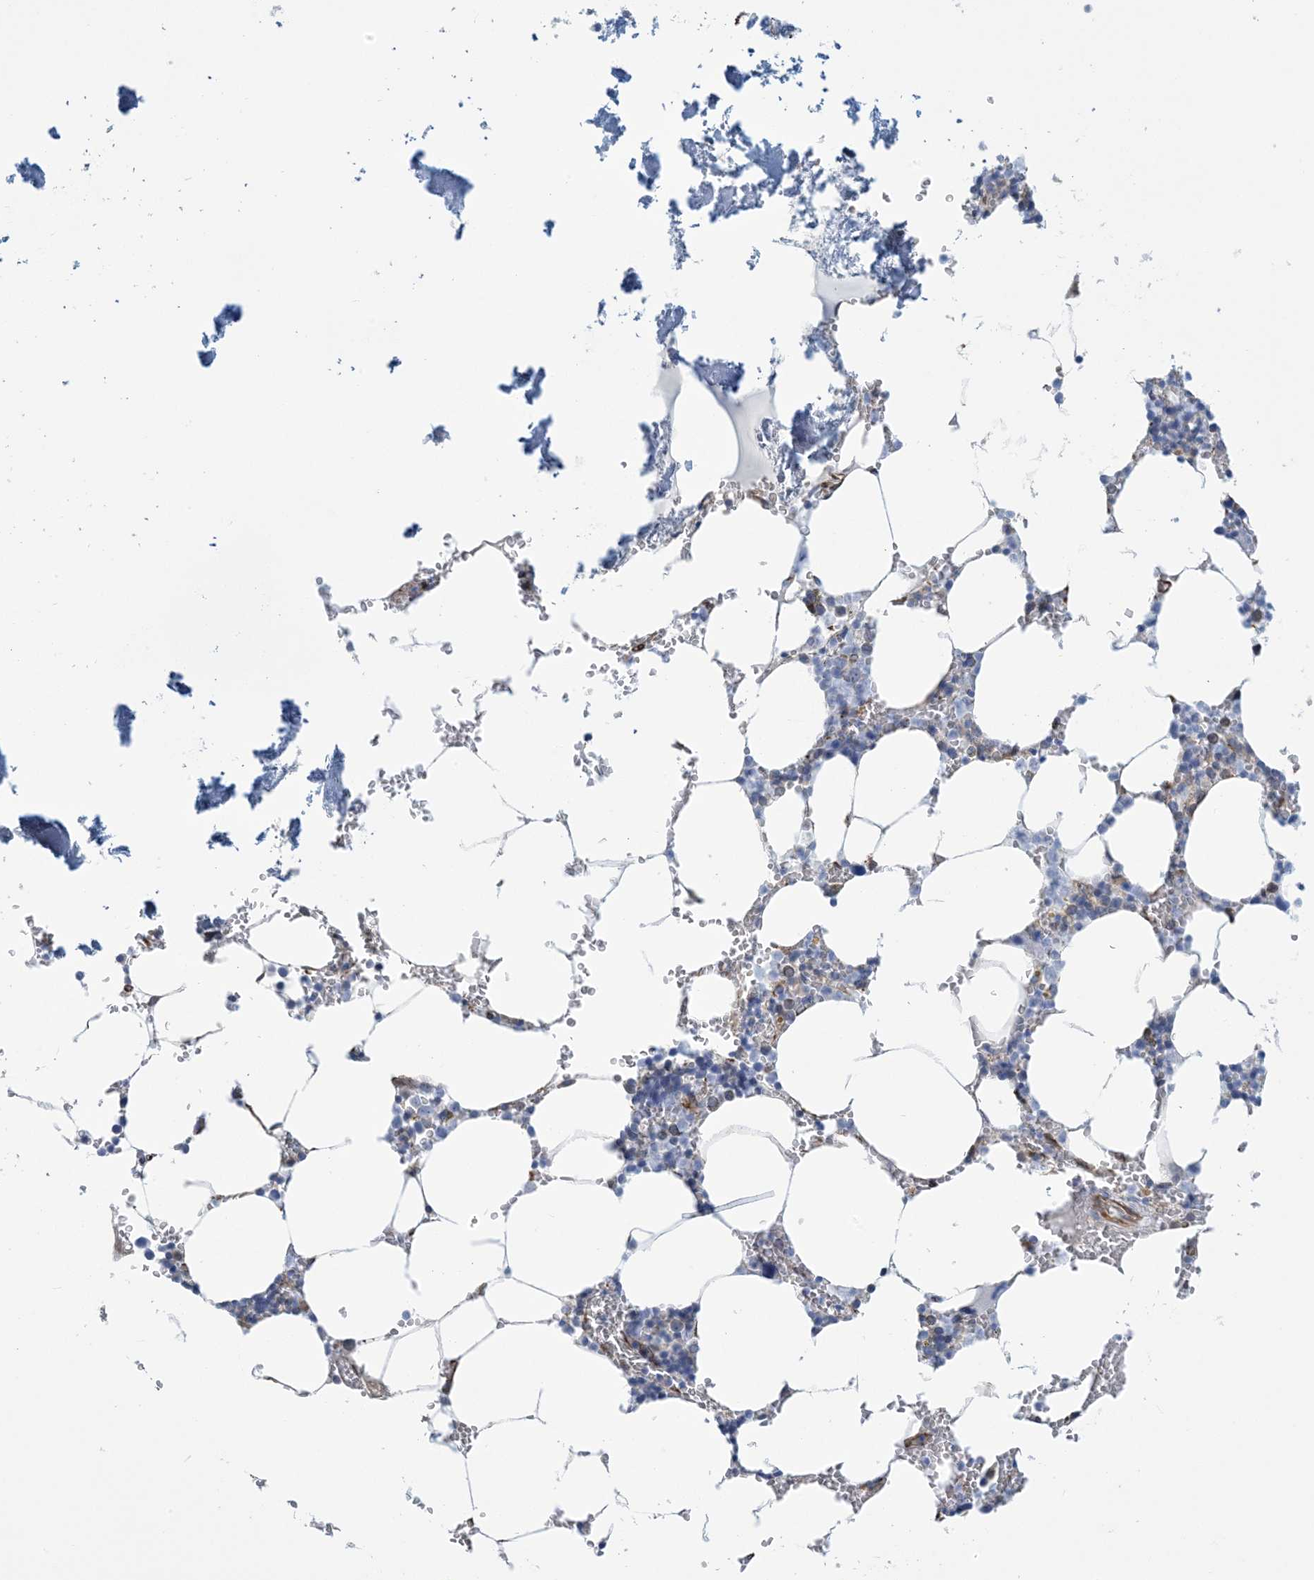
{"staining": {"intensity": "negative", "quantity": "none", "location": "none"}, "tissue": "bone marrow", "cell_type": "Hematopoietic cells", "image_type": "normal", "snomed": [{"axis": "morphology", "description": "Normal tissue, NOS"}, {"axis": "topography", "description": "Bone marrow"}], "caption": "This is an IHC histopathology image of unremarkable human bone marrow. There is no positivity in hematopoietic cells.", "gene": "CCDC14", "patient": {"sex": "male", "age": 70}}